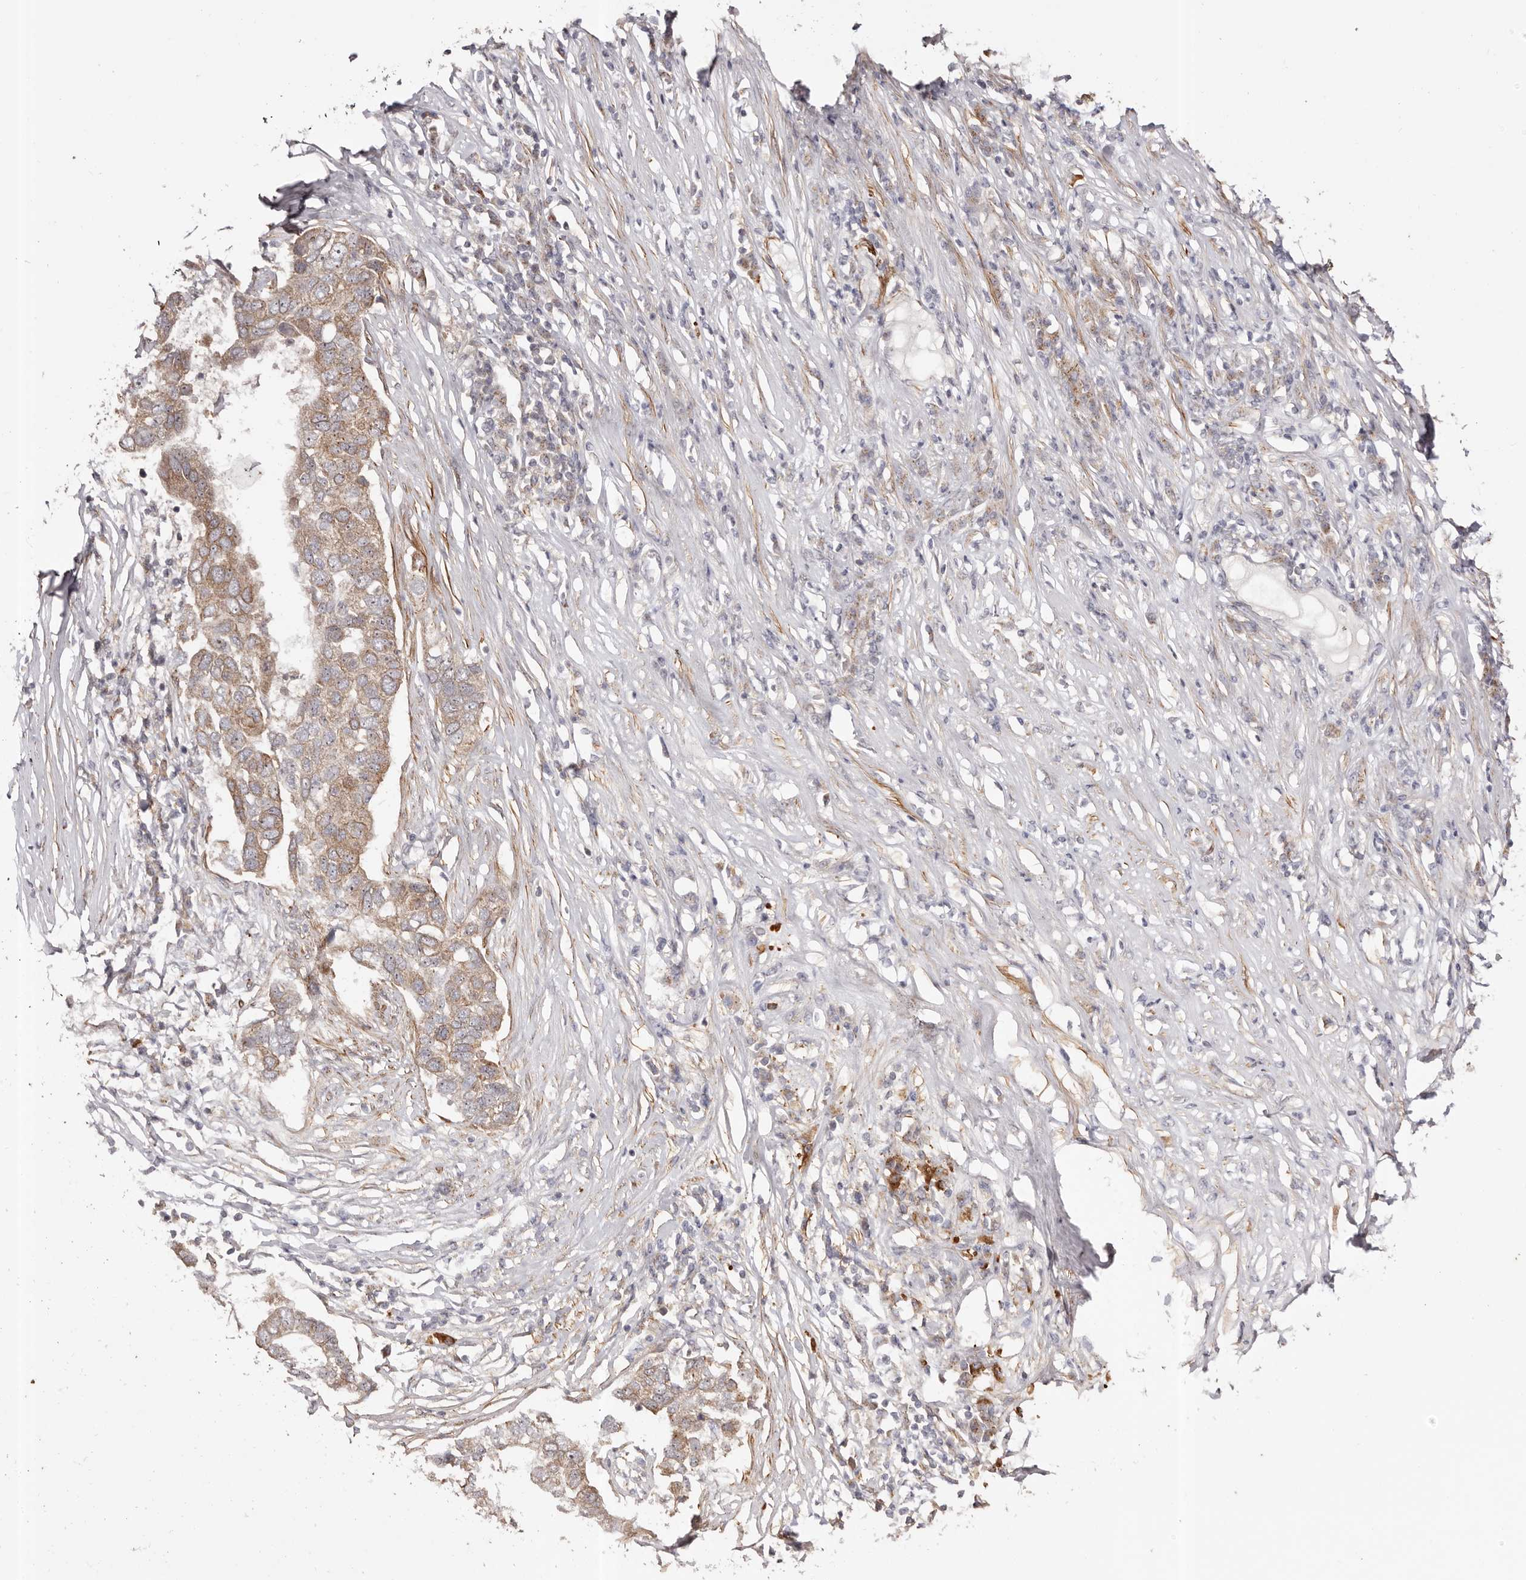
{"staining": {"intensity": "moderate", "quantity": ">75%", "location": "cytoplasmic/membranous,nuclear"}, "tissue": "pancreatic cancer", "cell_type": "Tumor cells", "image_type": "cancer", "snomed": [{"axis": "morphology", "description": "Adenocarcinoma, NOS"}, {"axis": "topography", "description": "Pancreas"}], "caption": "Immunohistochemistry (DAB) staining of pancreatic cancer (adenocarcinoma) shows moderate cytoplasmic/membranous and nuclear protein positivity in approximately >75% of tumor cells. Immunohistochemistry (ihc) stains the protein of interest in brown and the nuclei are stained blue.", "gene": "MICAL2", "patient": {"sex": "female", "age": 61}}